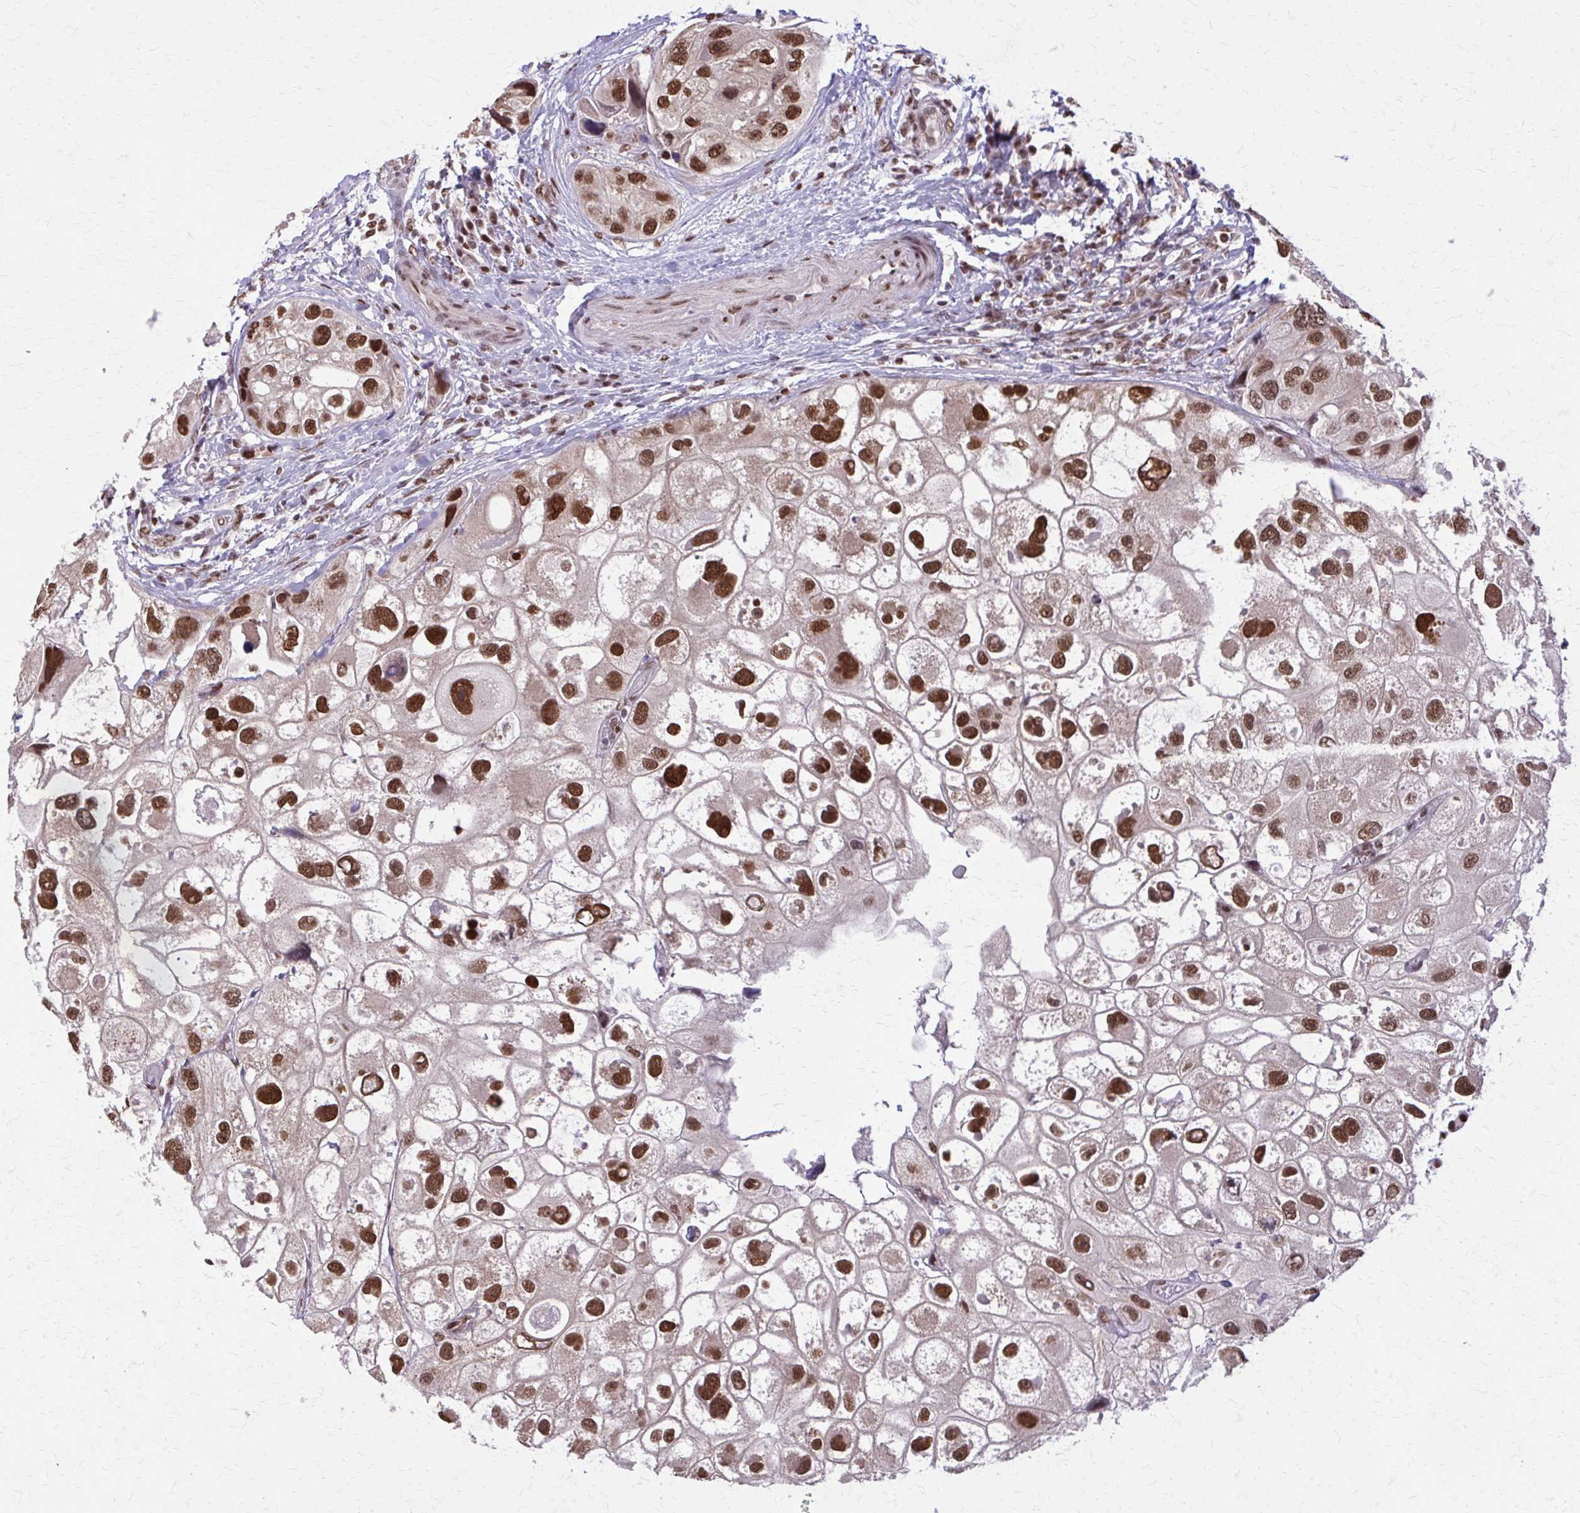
{"staining": {"intensity": "strong", "quantity": "25%-75%", "location": "nuclear"}, "tissue": "urothelial cancer", "cell_type": "Tumor cells", "image_type": "cancer", "snomed": [{"axis": "morphology", "description": "Urothelial carcinoma, High grade"}, {"axis": "topography", "description": "Urinary bladder"}], "caption": "A high amount of strong nuclear staining is appreciated in about 25%-75% of tumor cells in urothelial cancer tissue.", "gene": "TTF1", "patient": {"sex": "female", "age": 64}}